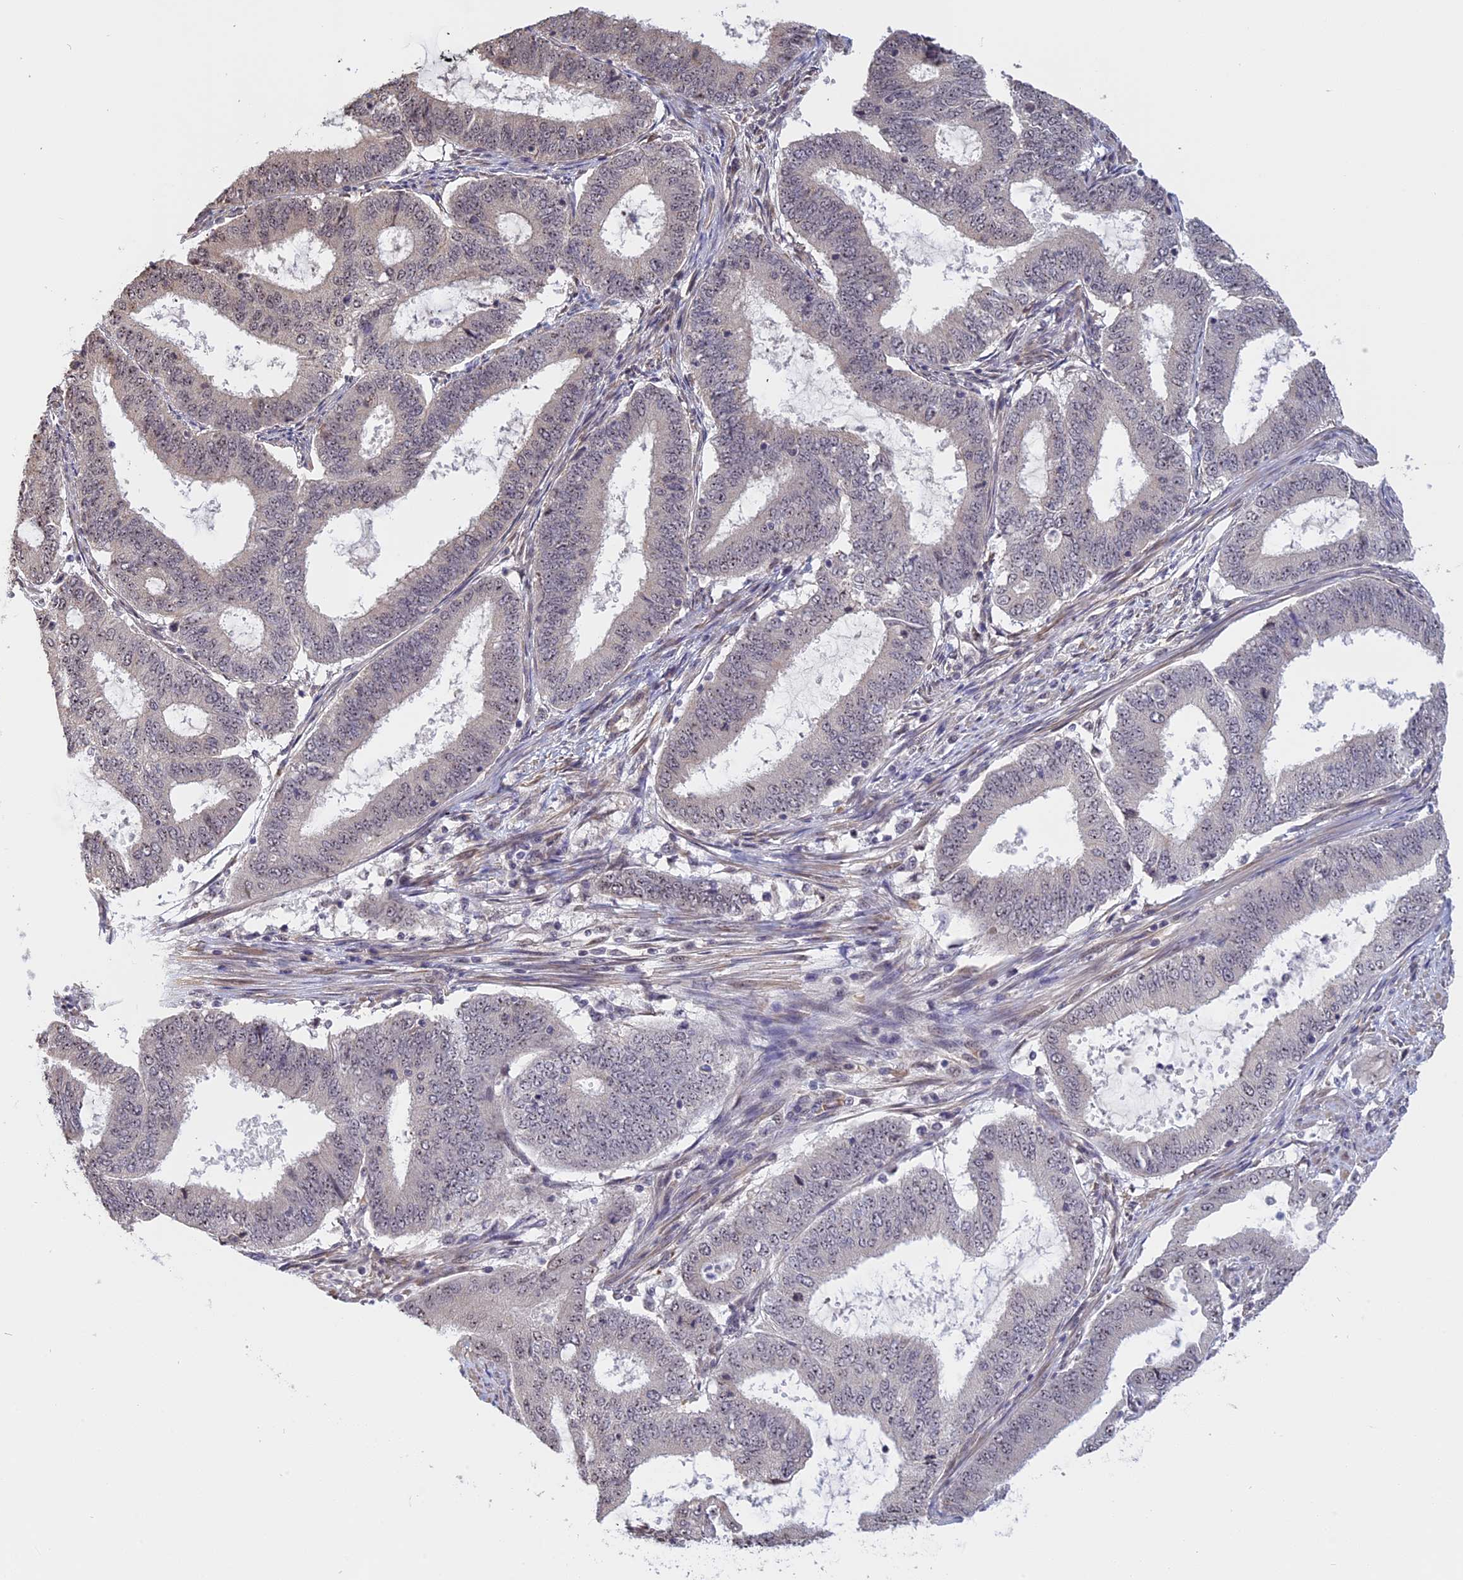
{"staining": {"intensity": "weak", "quantity": "<25%", "location": "nuclear"}, "tissue": "endometrial cancer", "cell_type": "Tumor cells", "image_type": "cancer", "snomed": [{"axis": "morphology", "description": "Adenocarcinoma, NOS"}, {"axis": "topography", "description": "Endometrium"}], "caption": "Immunohistochemistry histopathology image of neoplastic tissue: adenocarcinoma (endometrial) stained with DAB (3,3'-diaminobenzidine) reveals no significant protein positivity in tumor cells.", "gene": "MGA", "patient": {"sex": "female", "age": 51}}